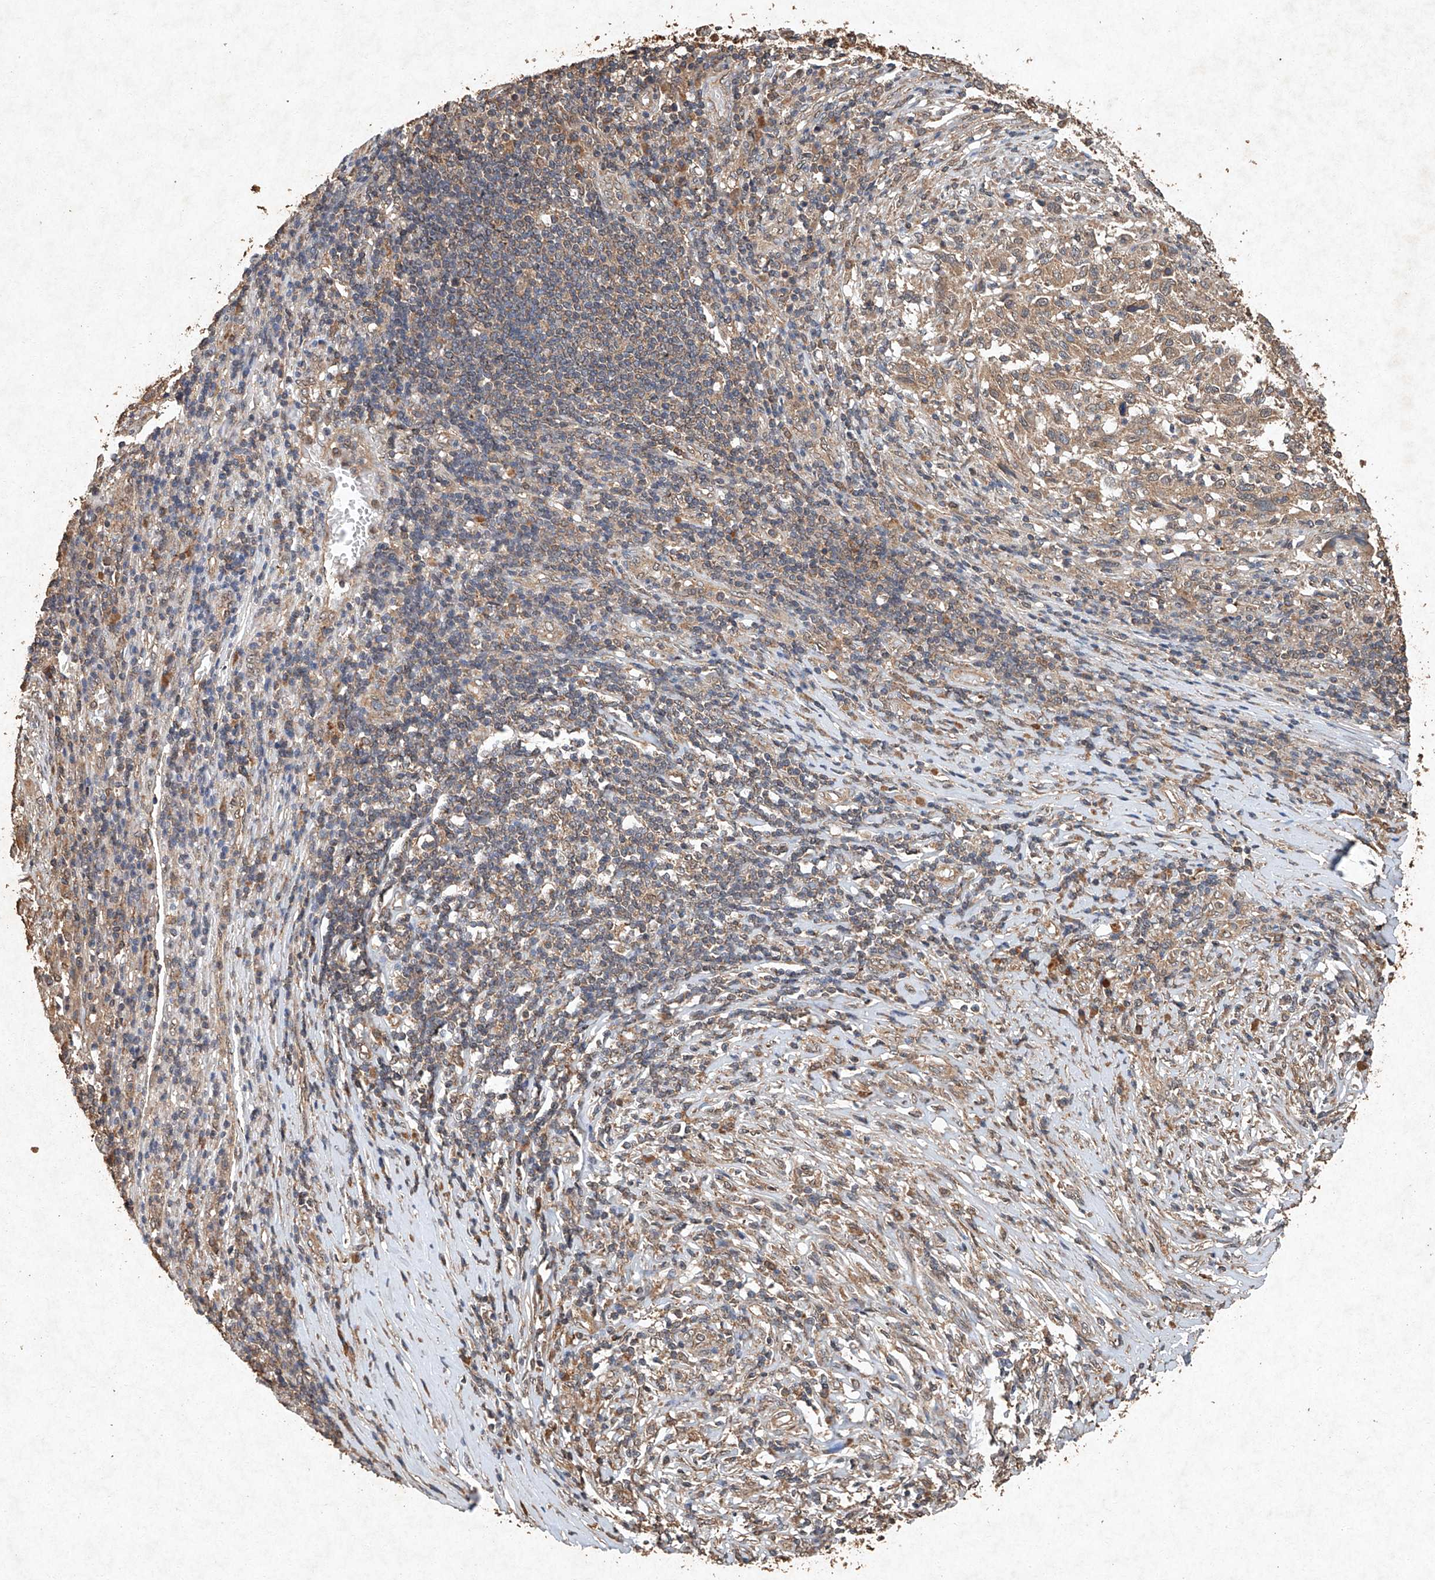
{"staining": {"intensity": "weak", "quantity": ">75%", "location": "cytoplasmic/membranous"}, "tissue": "melanoma", "cell_type": "Tumor cells", "image_type": "cancer", "snomed": [{"axis": "morphology", "description": "Malignant melanoma, Metastatic site"}, {"axis": "topography", "description": "Lymph node"}], "caption": "The immunohistochemical stain labels weak cytoplasmic/membranous expression in tumor cells of malignant melanoma (metastatic site) tissue.", "gene": "STK3", "patient": {"sex": "male", "age": 61}}